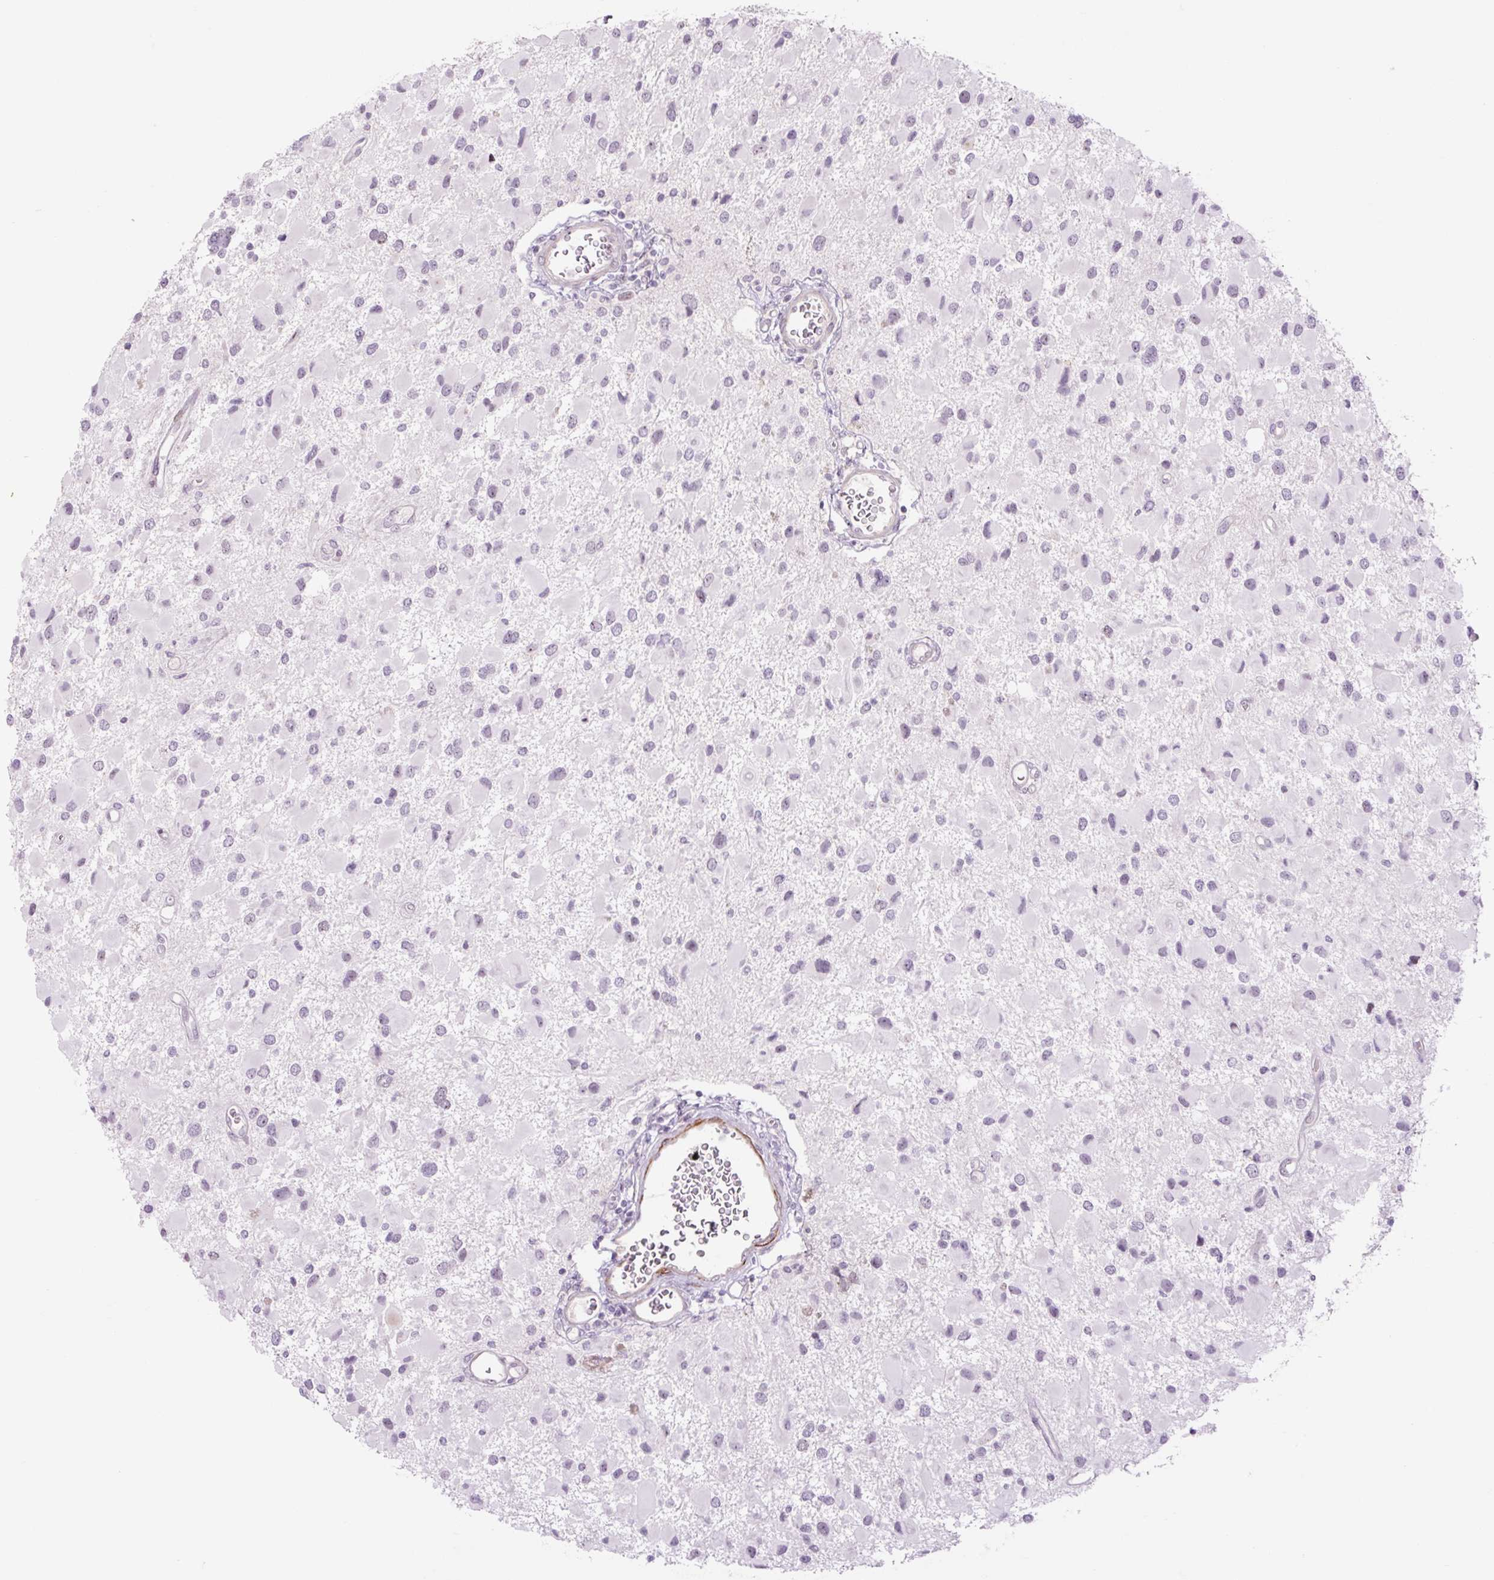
{"staining": {"intensity": "weak", "quantity": "<25%", "location": "nuclear"}, "tissue": "glioma", "cell_type": "Tumor cells", "image_type": "cancer", "snomed": [{"axis": "morphology", "description": "Glioma, malignant, High grade"}, {"axis": "topography", "description": "Brain"}], "caption": "An immunohistochemistry micrograph of glioma is shown. There is no staining in tumor cells of glioma. (Brightfield microscopy of DAB (3,3'-diaminobenzidine) immunohistochemistry at high magnification).", "gene": "ZNF417", "patient": {"sex": "male", "age": 53}}